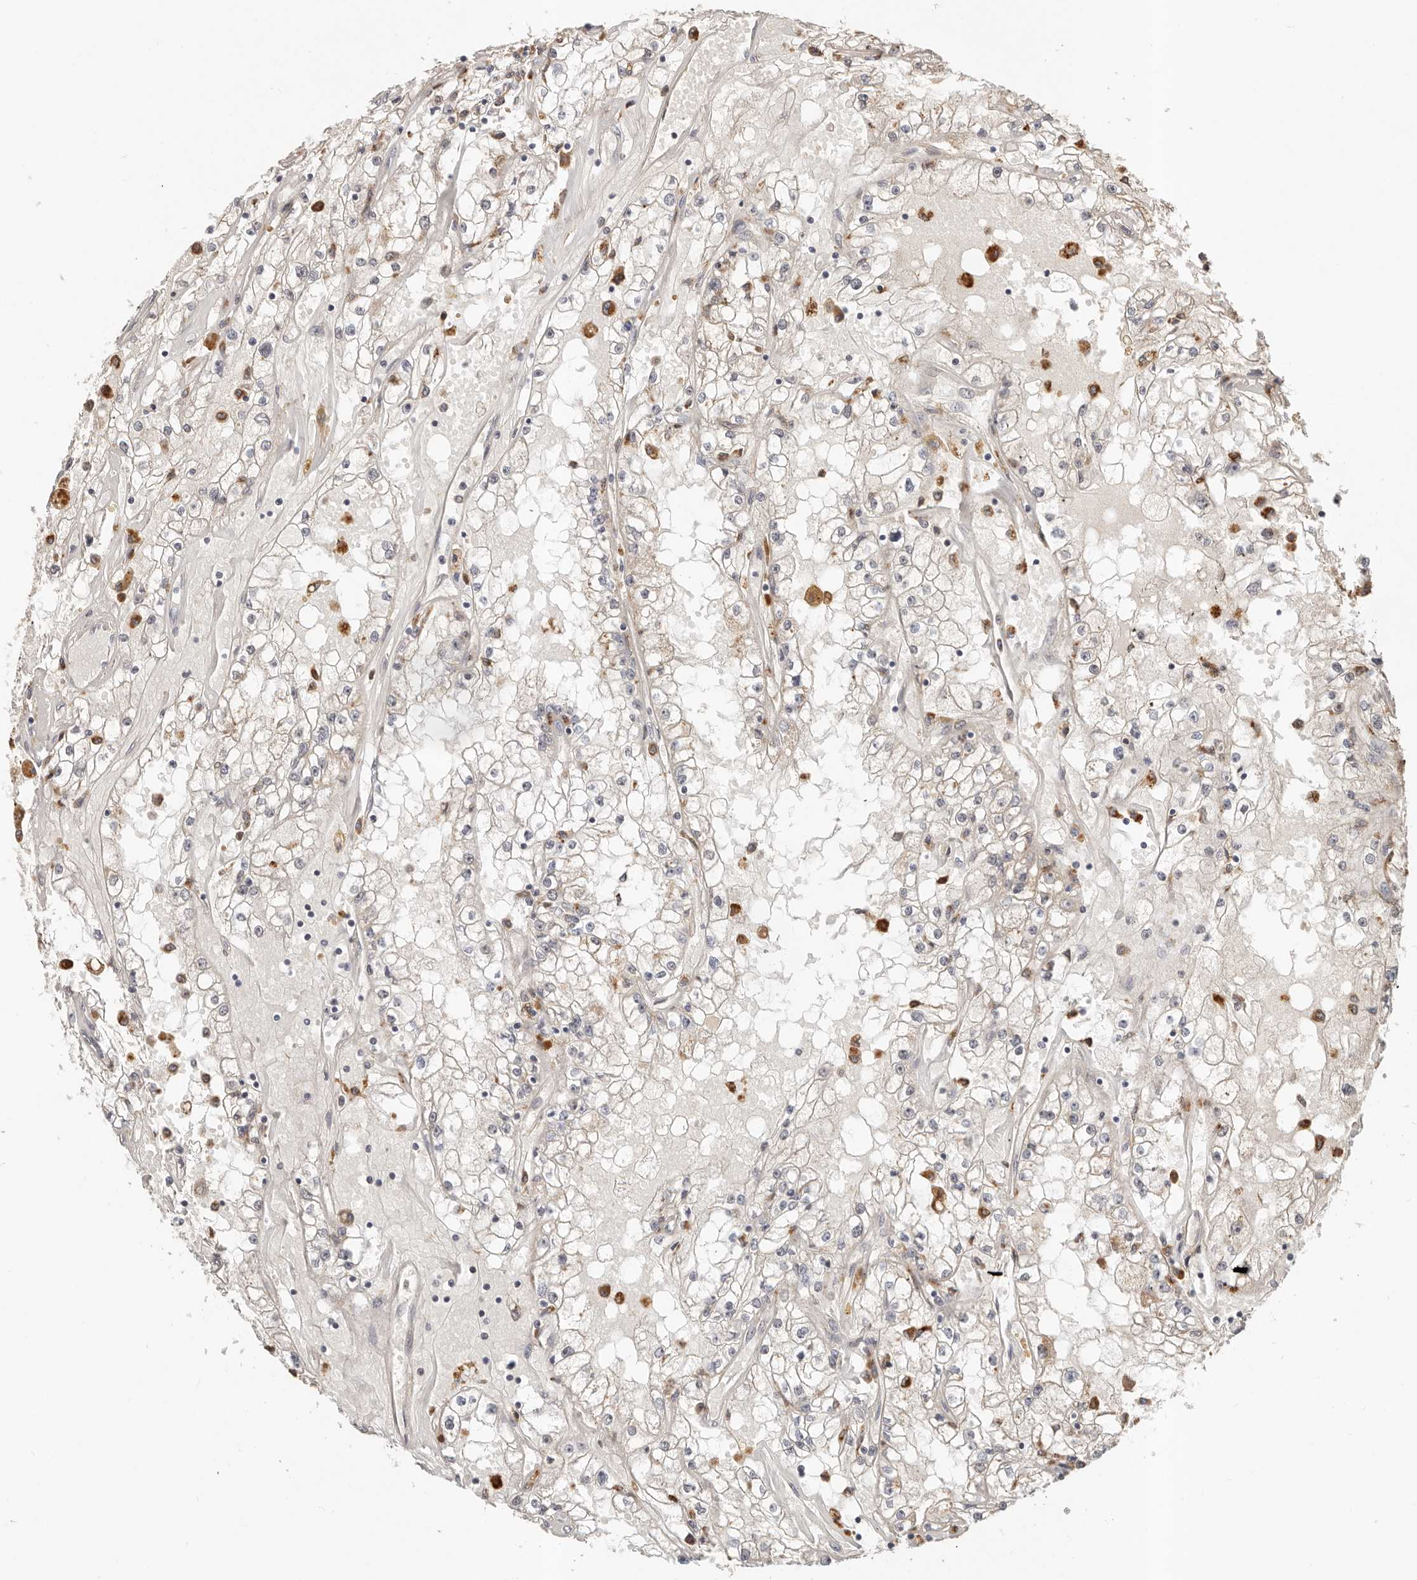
{"staining": {"intensity": "negative", "quantity": "none", "location": "none"}, "tissue": "renal cancer", "cell_type": "Tumor cells", "image_type": "cancer", "snomed": [{"axis": "morphology", "description": "Adenocarcinoma, NOS"}, {"axis": "topography", "description": "Kidney"}], "caption": "DAB (3,3'-diaminobenzidine) immunohistochemical staining of renal cancer (adenocarcinoma) displays no significant staining in tumor cells.", "gene": "ZRANB1", "patient": {"sex": "male", "age": 56}}